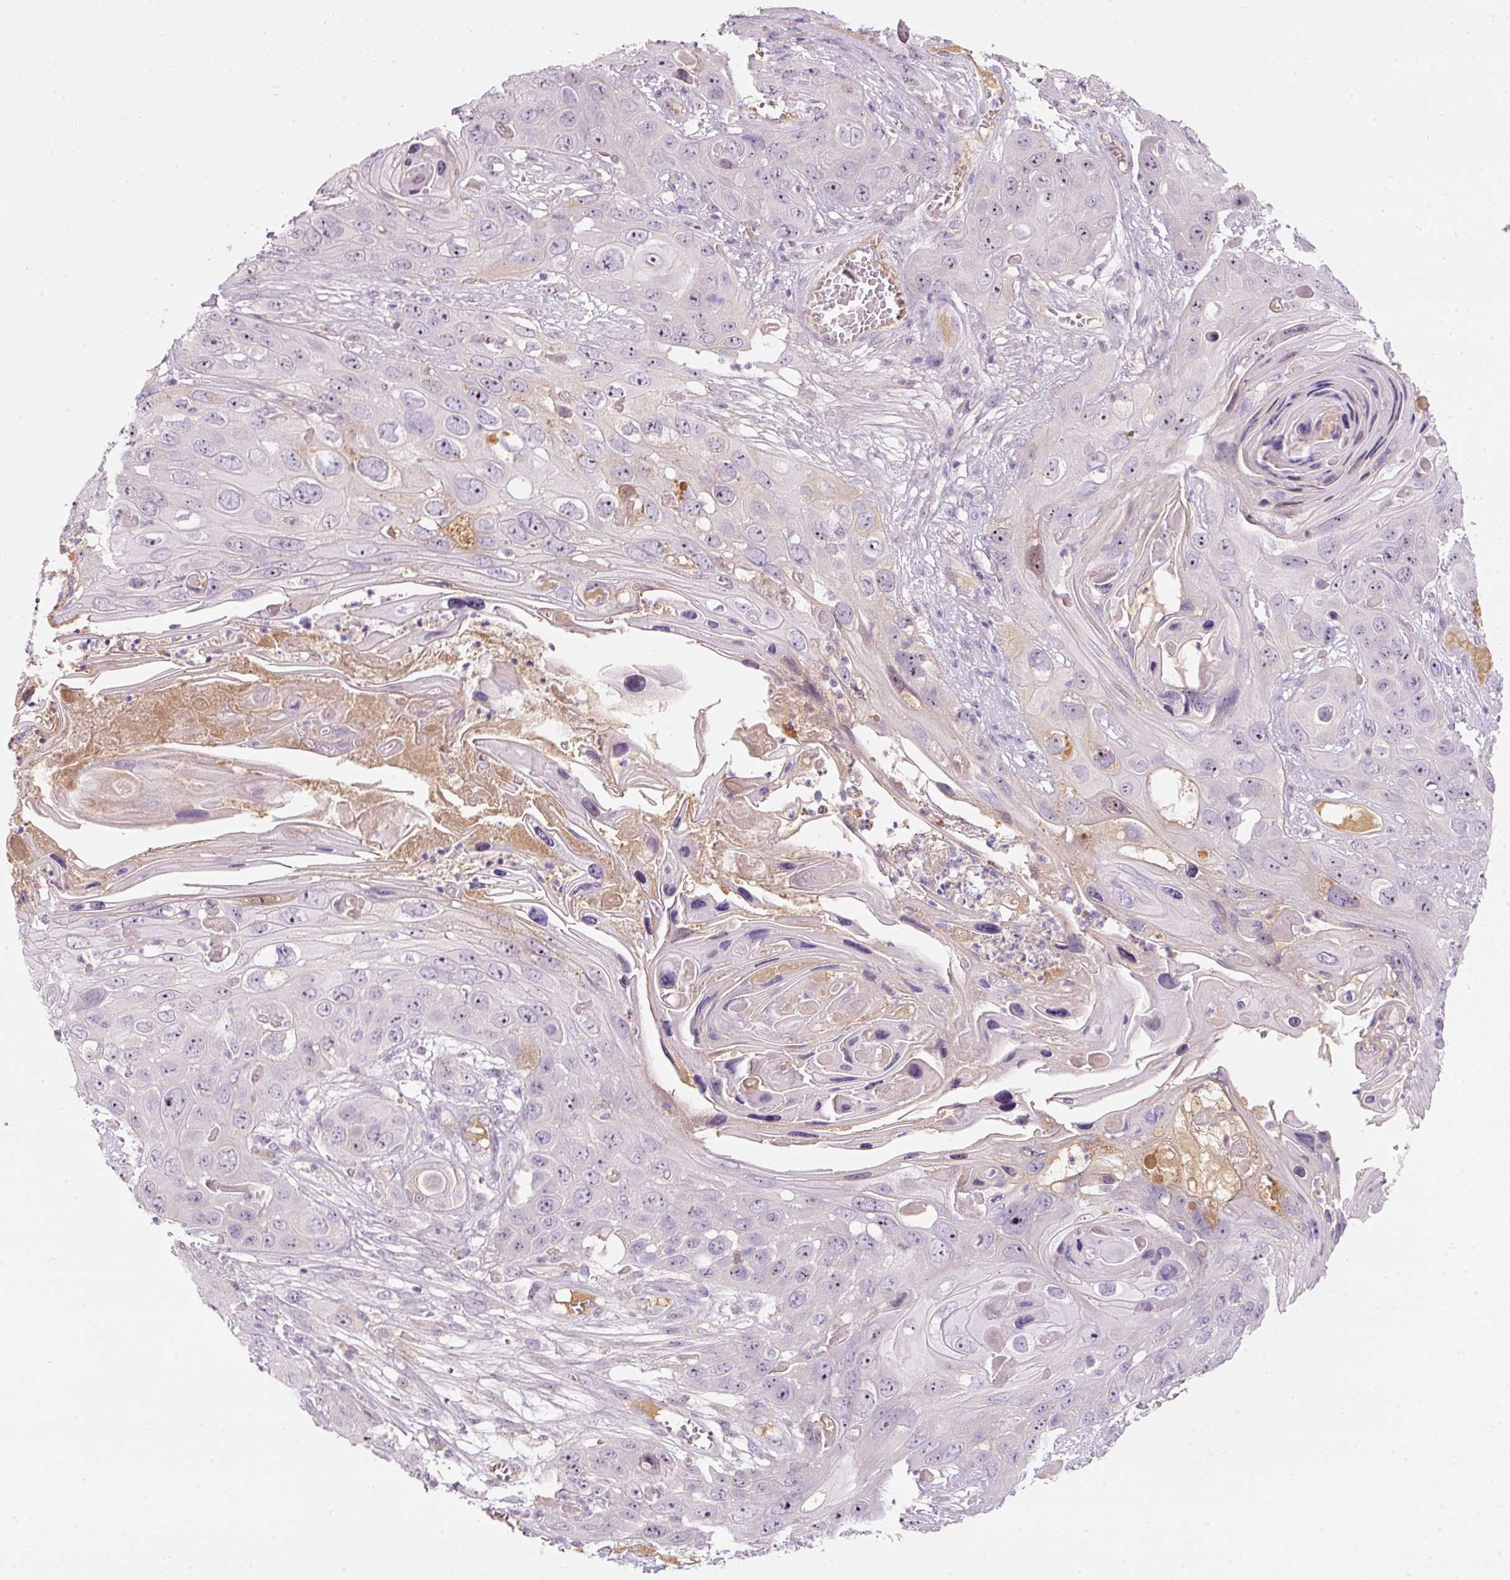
{"staining": {"intensity": "weak", "quantity": "25%-75%", "location": "nuclear"}, "tissue": "skin cancer", "cell_type": "Tumor cells", "image_type": "cancer", "snomed": [{"axis": "morphology", "description": "Squamous cell carcinoma, NOS"}, {"axis": "topography", "description": "Skin"}], "caption": "A brown stain labels weak nuclear positivity of a protein in human skin squamous cell carcinoma tumor cells.", "gene": "TMEM37", "patient": {"sex": "male", "age": 55}}